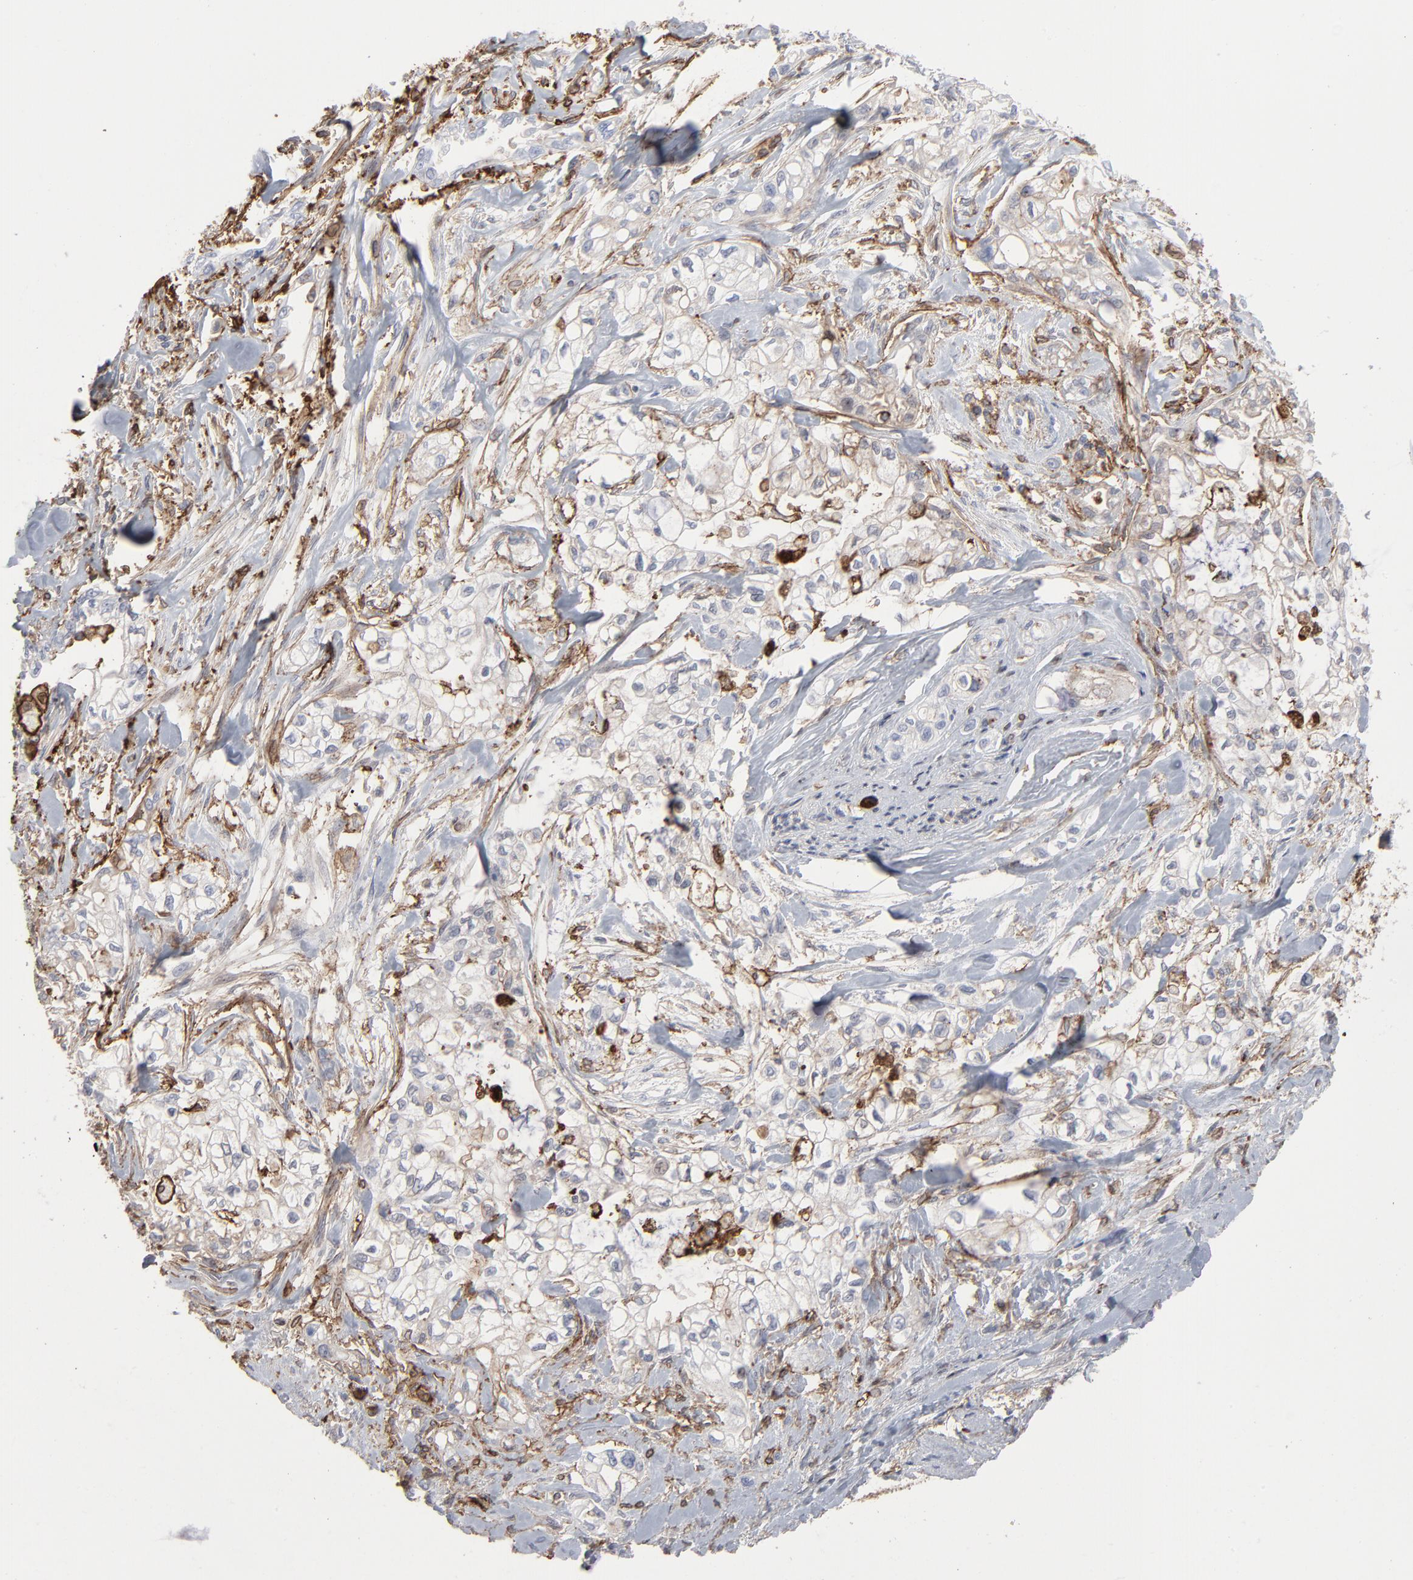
{"staining": {"intensity": "moderate", "quantity": "25%-75%", "location": "cytoplasmic/membranous"}, "tissue": "pancreatic cancer", "cell_type": "Tumor cells", "image_type": "cancer", "snomed": [{"axis": "morphology", "description": "Normal tissue, NOS"}, {"axis": "topography", "description": "Pancreas"}], "caption": "Immunohistochemistry (IHC) staining of pancreatic cancer, which displays medium levels of moderate cytoplasmic/membranous expression in approximately 25%-75% of tumor cells indicating moderate cytoplasmic/membranous protein expression. The staining was performed using DAB (brown) for protein detection and nuclei were counterstained in hematoxylin (blue).", "gene": "ANXA5", "patient": {"sex": "male", "age": 42}}